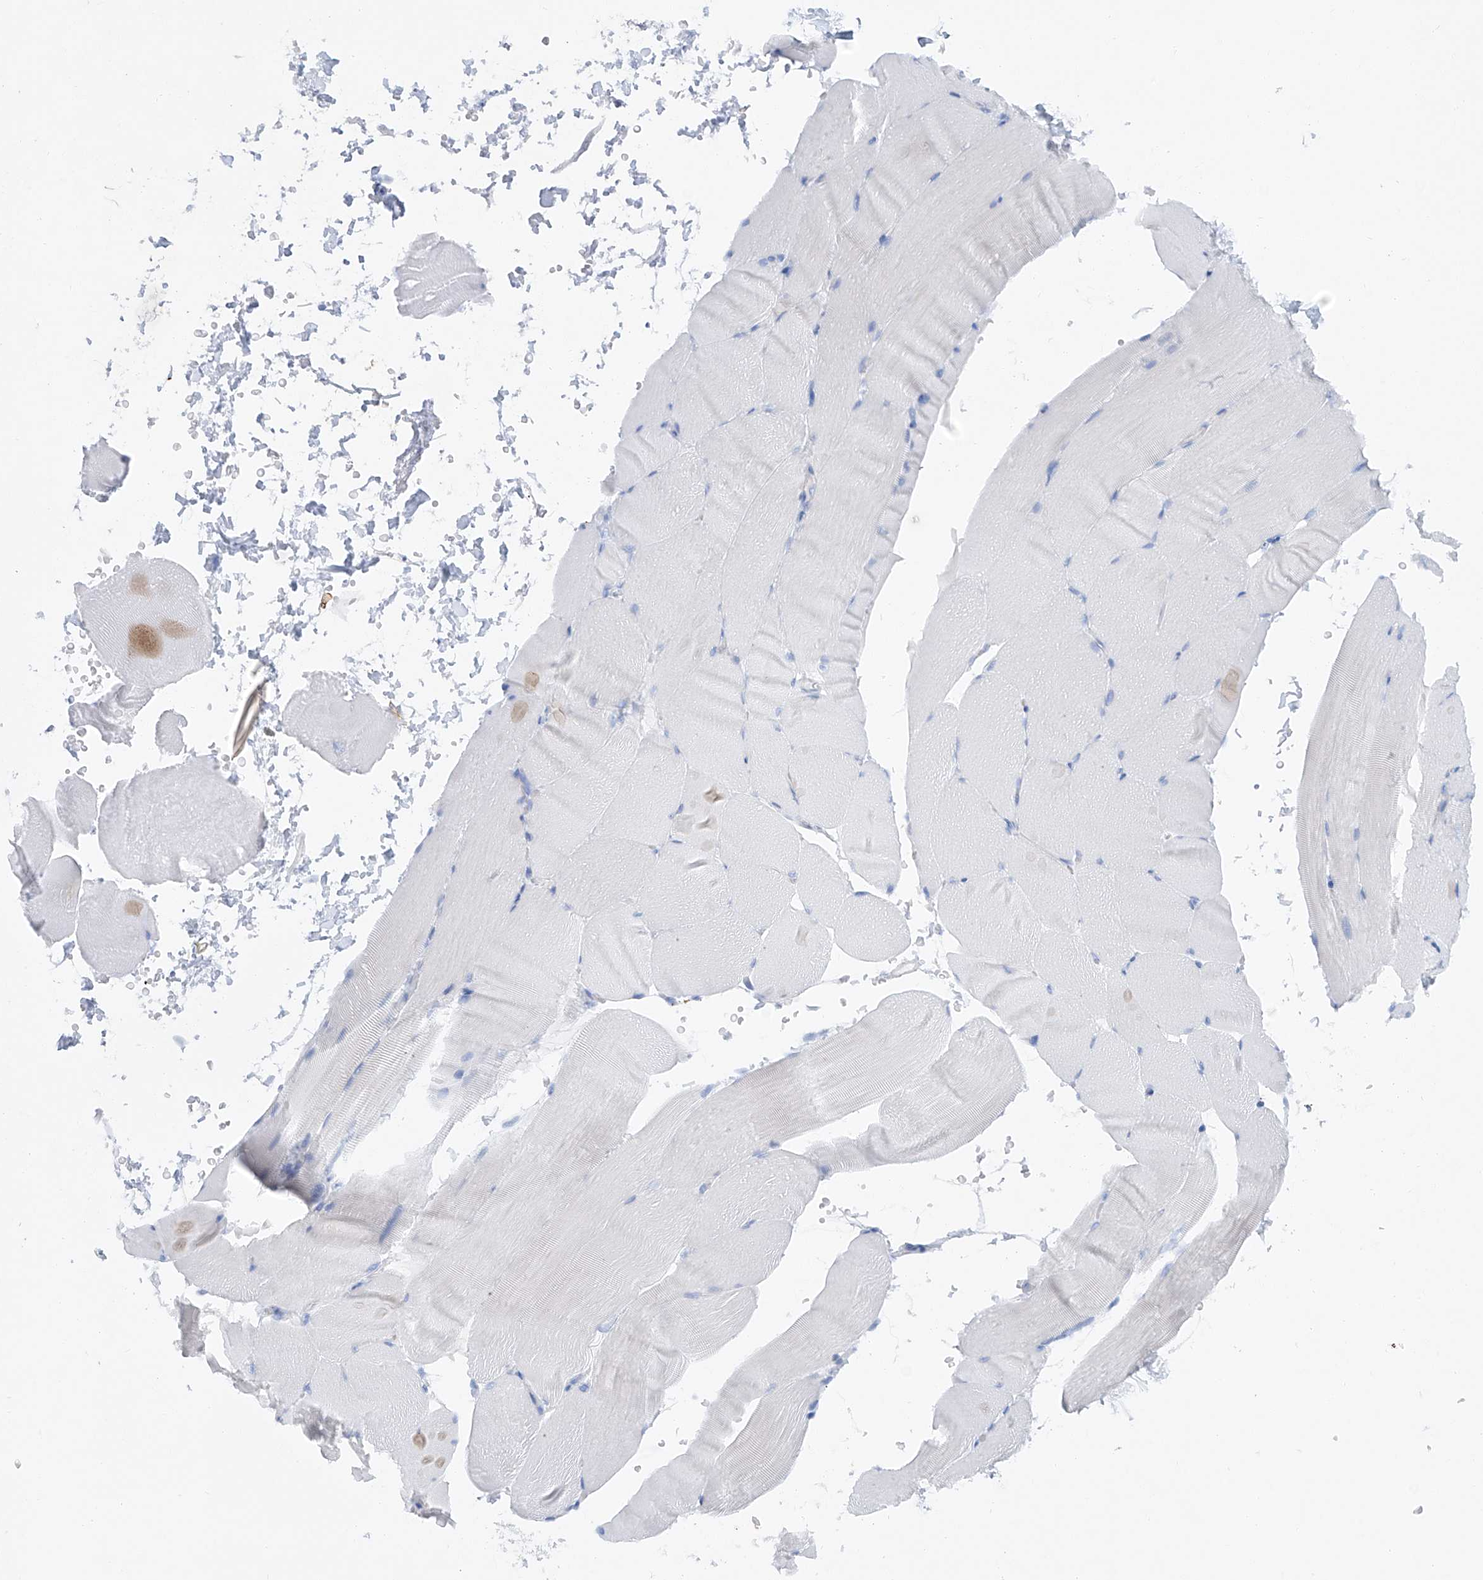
{"staining": {"intensity": "negative", "quantity": "none", "location": "none"}, "tissue": "skeletal muscle", "cell_type": "Myocytes", "image_type": "normal", "snomed": [{"axis": "morphology", "description": "Normal tissue, NOS"}, {"axis": "topography", "description": "Skeletal muscle"}, {"axis": "topography", "description": "Parathyroid gland"}], "caption": "High magnification brightfield microscopy of unremarkable skeletal muscle stained with DAB (brown) and counterstained with hematoxylin (blue): myocytes show no significant staining. The staining is performed using DAB brown chromogen with nuclei counter-stained in using hematoxylin.", "gene": "MAGI1", "patient": {"sex": "female", "age": 37}}